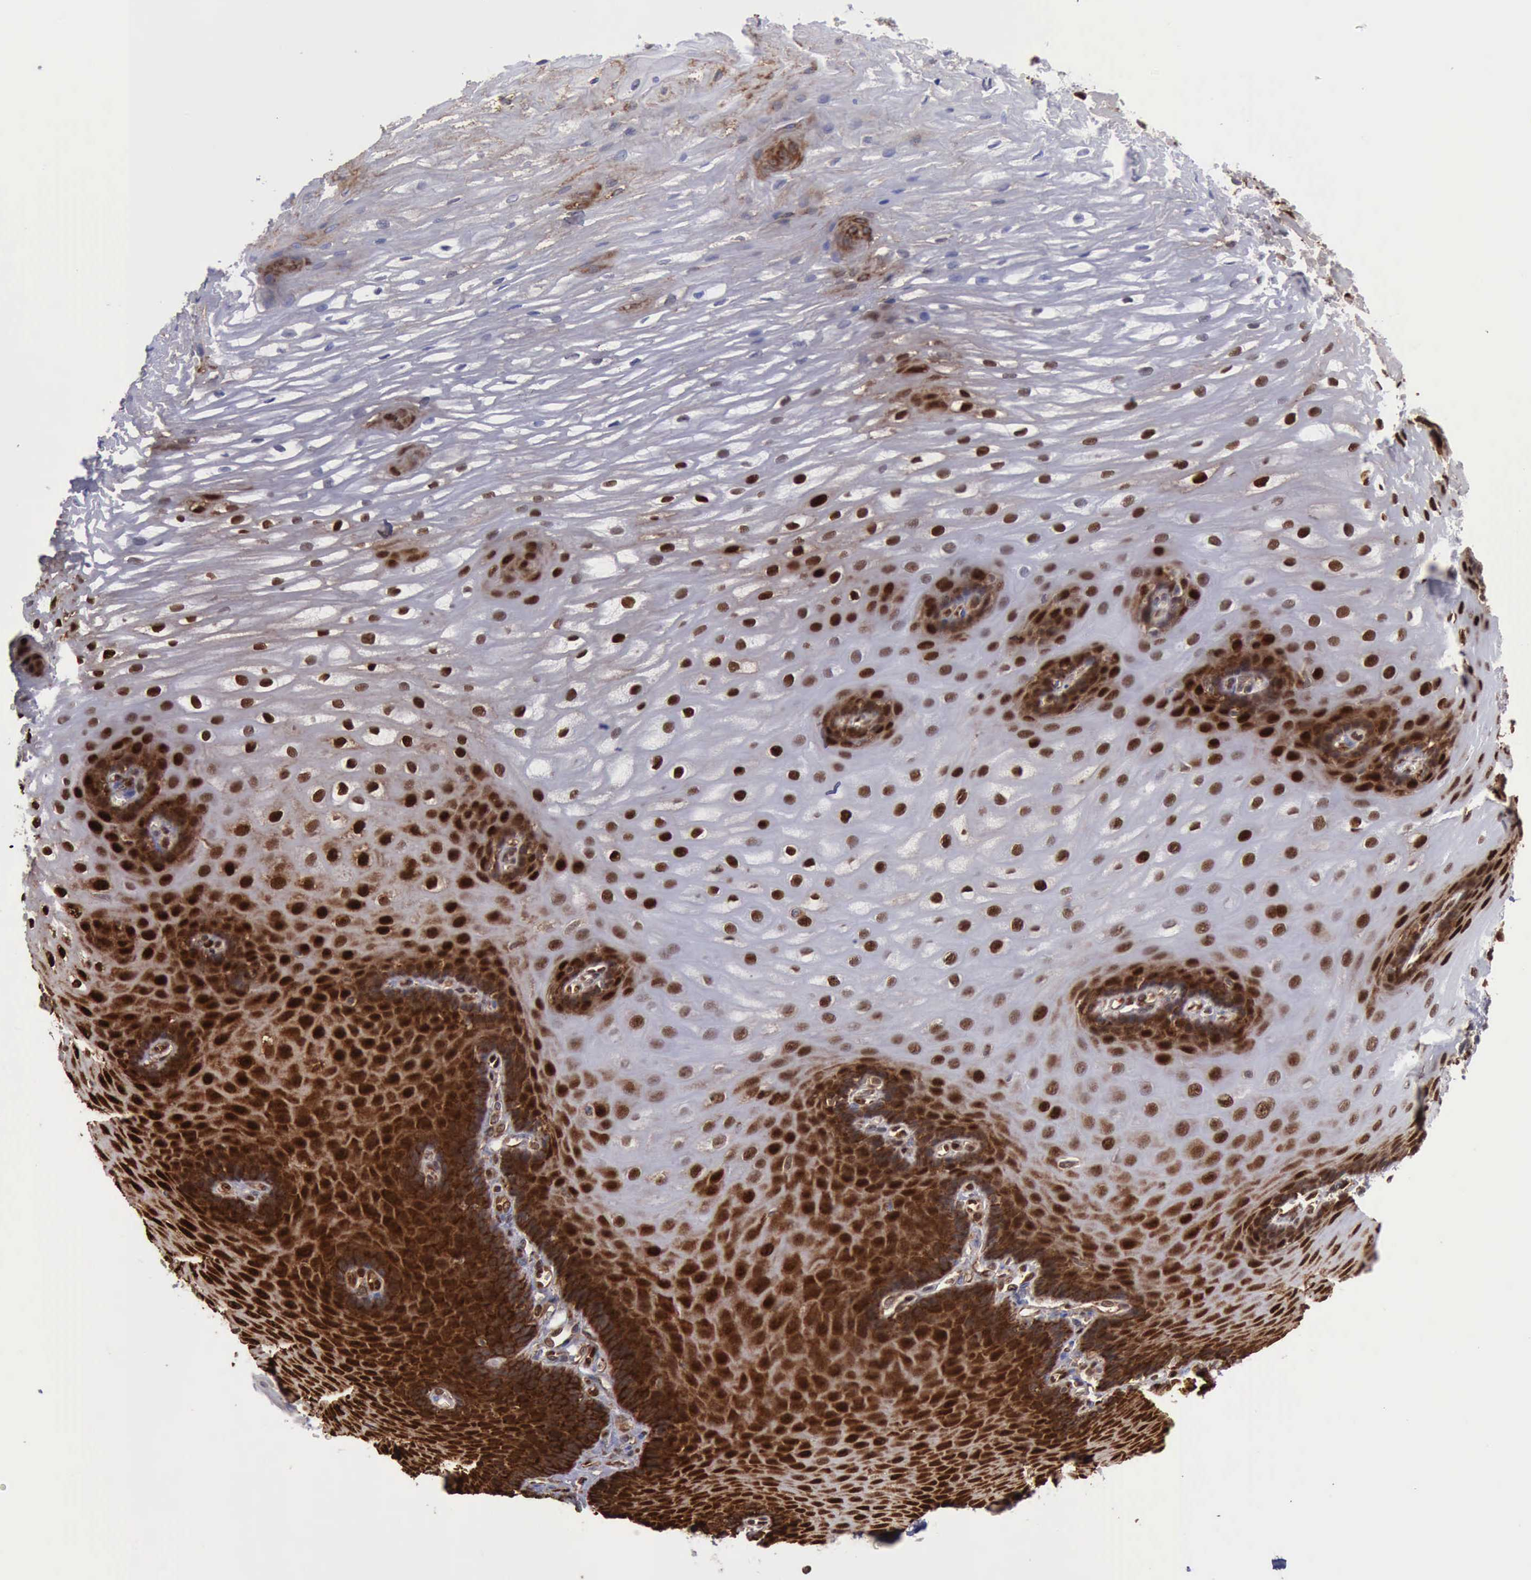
{"staining": {"intensity": "strong", "quantity": ">75%", "location": "cytoplasmic/membranous,nuclear"}, "tissue": "esophagus", "cell_type": "Squamous epithelial cells", "image_type": "normal", "snomed": [{"axis": "morphology", "description": "Normal tissue, NOS"}, {"axis": "topography", "description": "Esophagus"}], "caption": "A brown stain highlights strong cytoplasmic/membranous,nuclear expression of a protein in squamous epithelial cells of benign esophagus.", "gene": "PDCD4", "patient": {"sex": "male", "age": 46}}